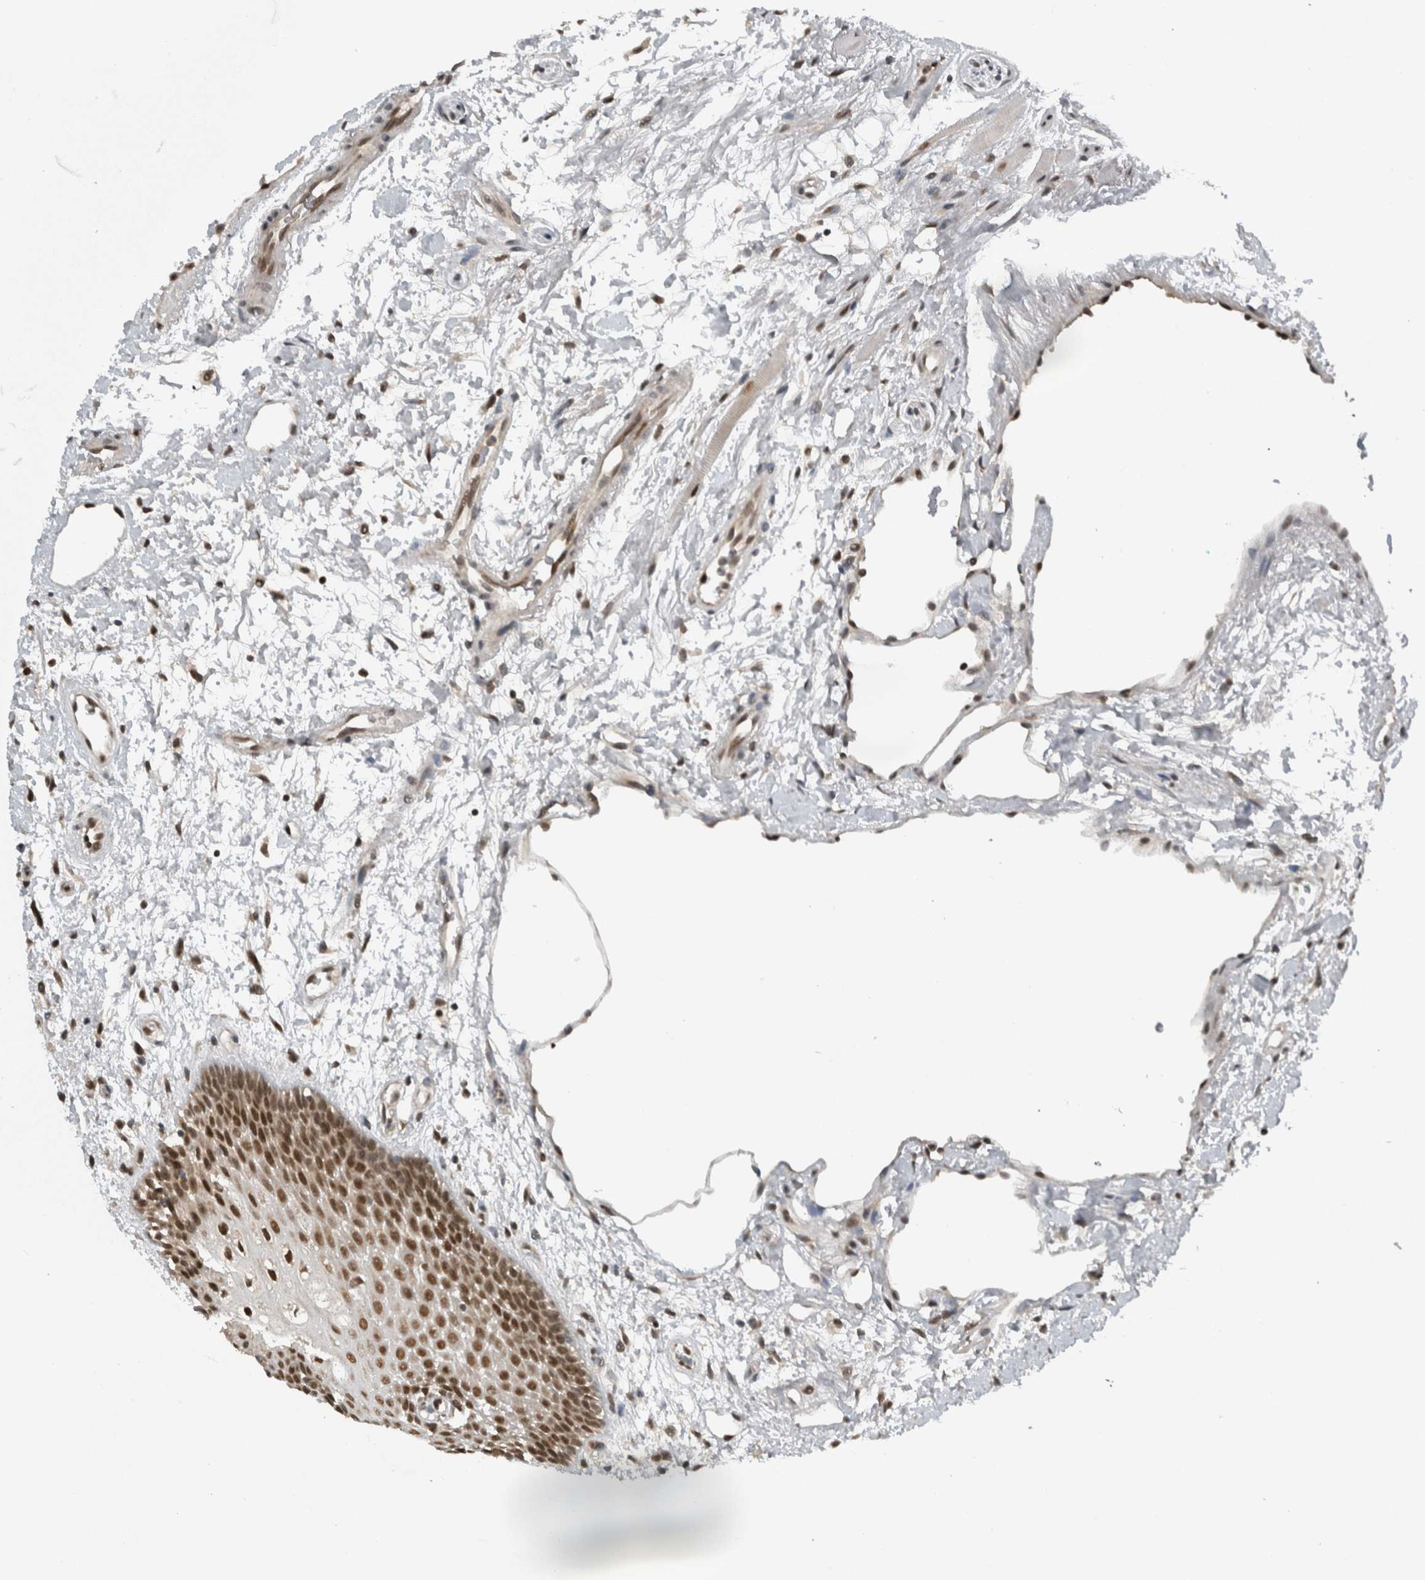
{"staining": {"intensity": "strong", "quantity": ">75%", "location": "nuclear"}, "tissue": "oral mucosa", "cell_type": "Squamous epithelial cells", "image_type": "normal", "snomed": [{"axis": "morphology", "description": "Normal tissue, NOS"}, {"axis": "topography", "description": "Skeletal muscle"}, {"axis": "topography", "description": "Oral tissue"}, {"axis": "topography", "description": "Peripheral nerve tissue"}], "caption": "Squamous epithelial cells exhibit high levels of strong nuclear positivity in approximately >75% of cells in unremarkable human oral mucosa. (DAB (3,3'-diaminobenzidine) = brown stain, brightfield microscopy at high magnification).", "gene": "SPAG7", "patient": {"sex": "female", "age": 84}}